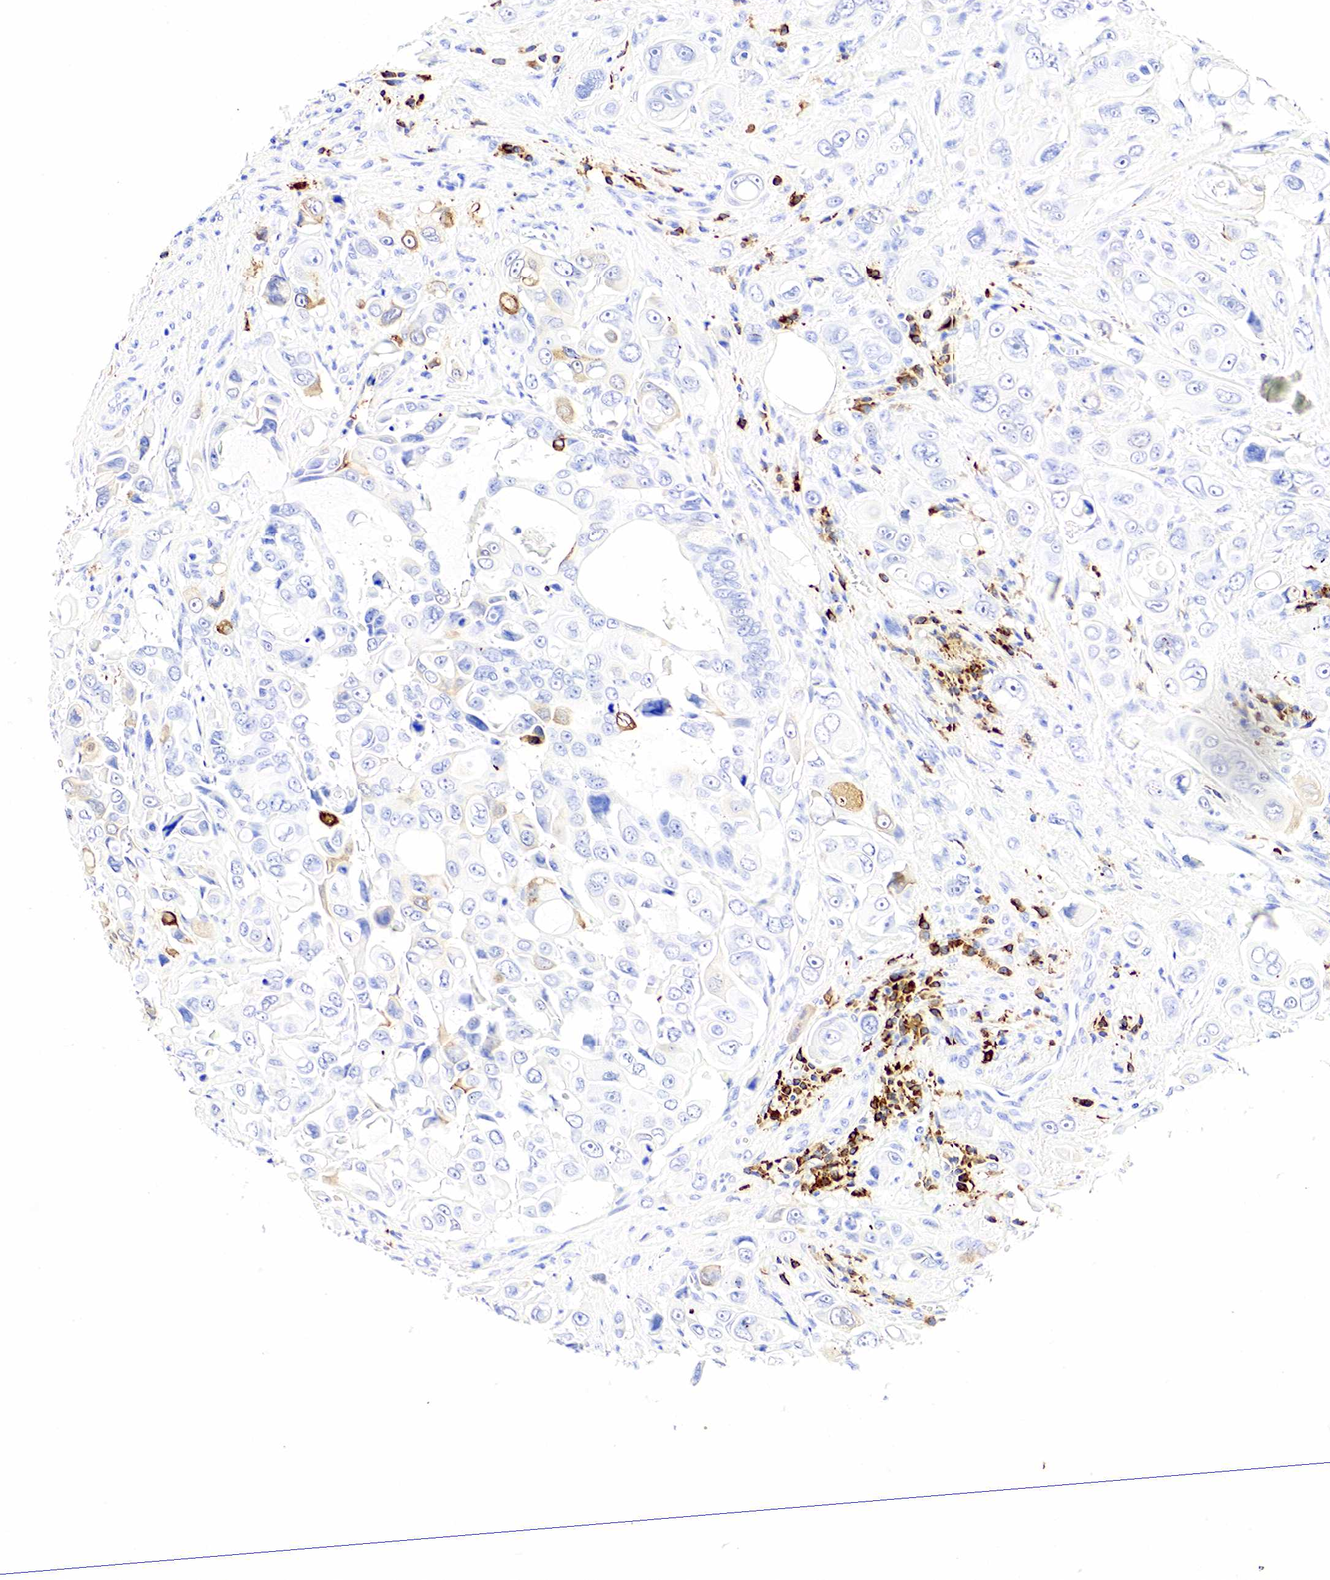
{"staining": {"intensity": "negative", "quantity": "none", "location": "none"}, "tissue": "liver cancer", "cell_type": "Tumor cells", "image_type": "cancer", "snomed": [{"axis": "morphology", "description": "Cholangiocarcinoma"}, {"axis": "topography", "description": "Liver"}], "caption": "An immunohistochemistry image of cholangiocarcinoma (liver) is shown. There is no staining in tumor cells of cholangiocarcinoma (liver).", "gene": "CD79A", "patient": {"sex": "female", "age": 79}}